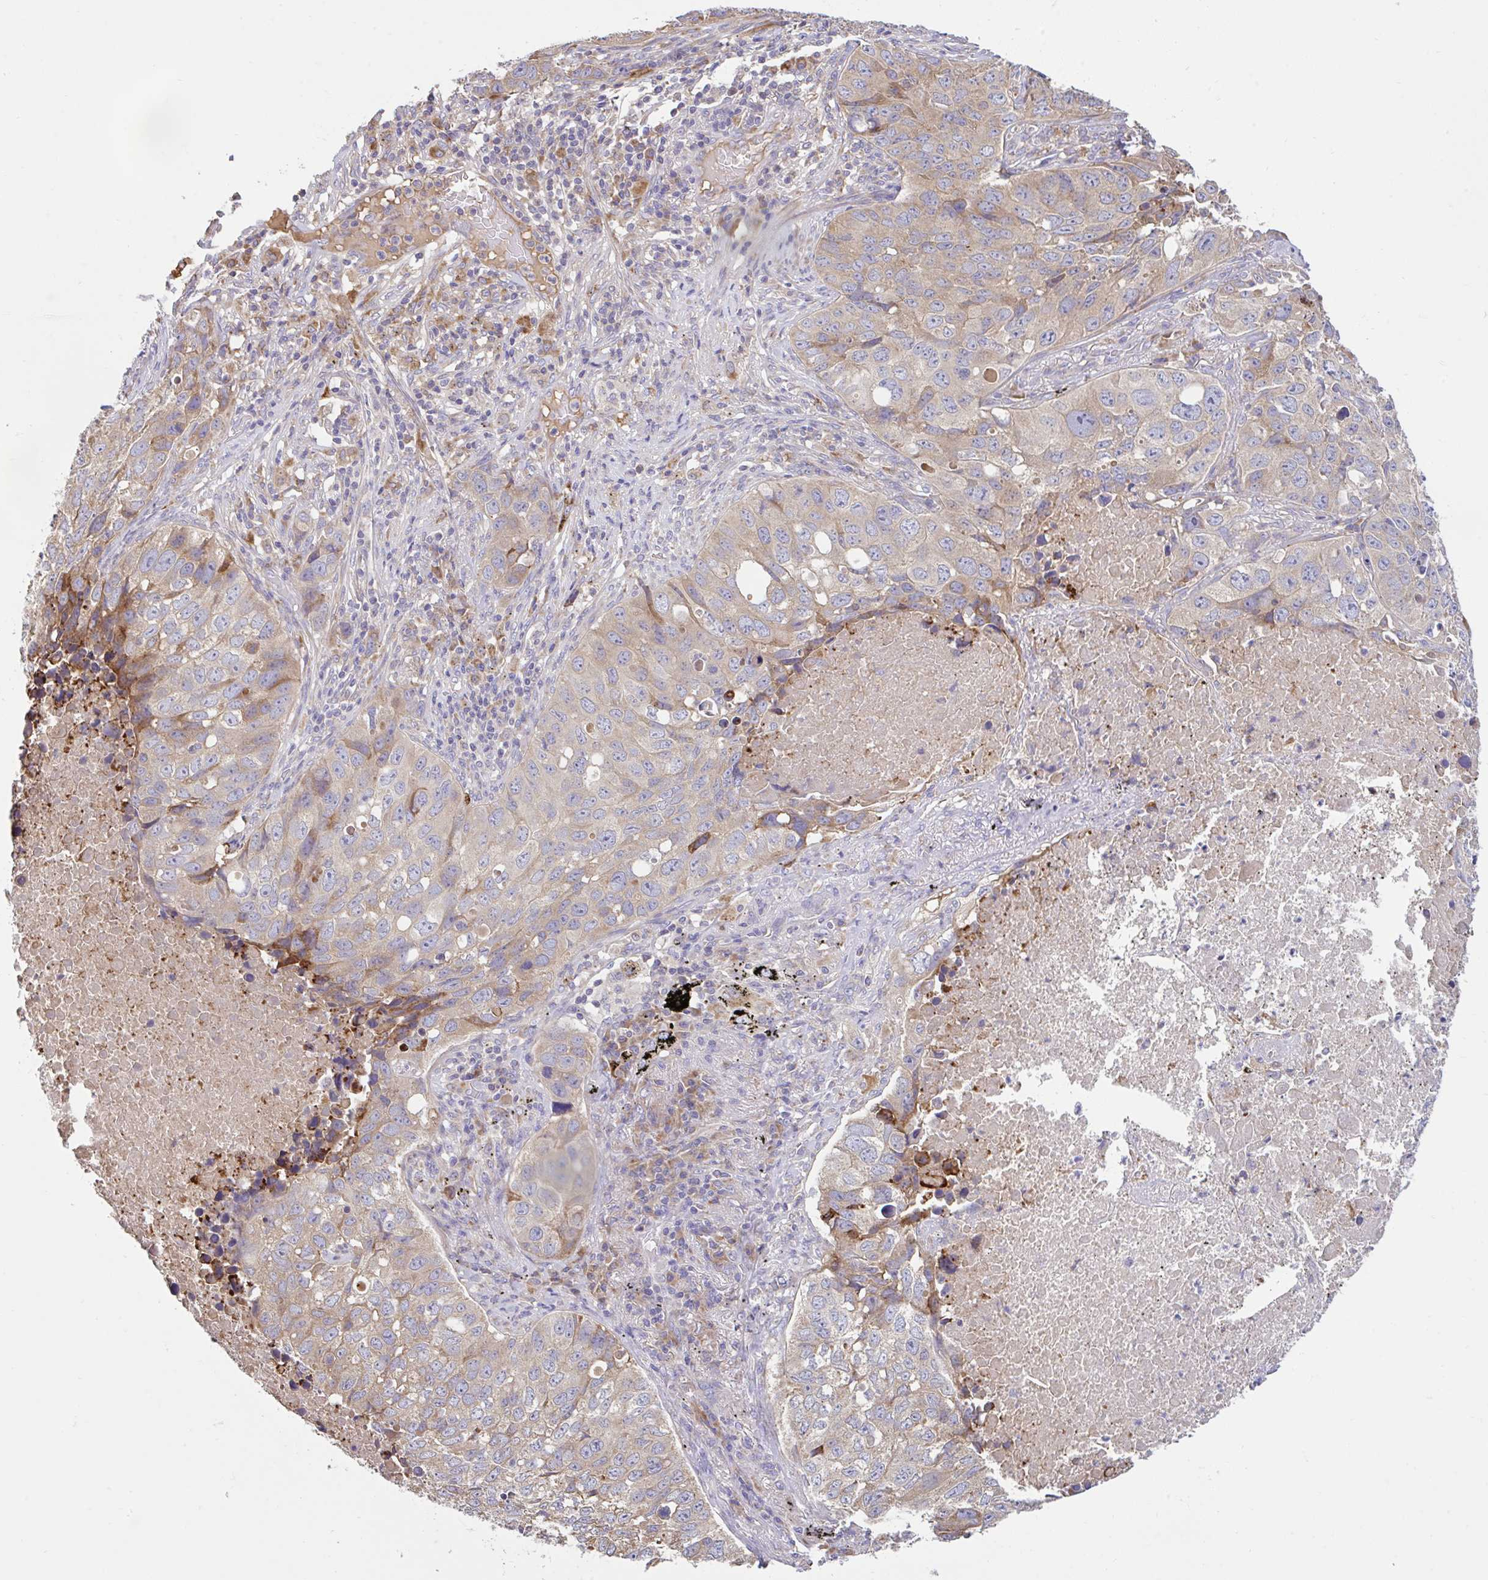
{"staining": {"intensity": "moderate", "quantity": "25%-75%", "location": "cytoplasmic/membranous"}, "tissue": "lung cancer", "cell_type": "Tumor cells", "image_type": "cancer", "snomed": [{"axis": "morphology", "description": "Squamous cell carcinoma, NOS"}, {"axis": "topography", "description": "Lung"}], "caption": "Moderate cytoplasmic/membranous staining for a protein is seen in approximately 25%-75% of tumor cells of squamous cell carcinoma (lung) using IHC.", "gene": "RALBP1", "patient": {"sex": "male", "age": 60}}